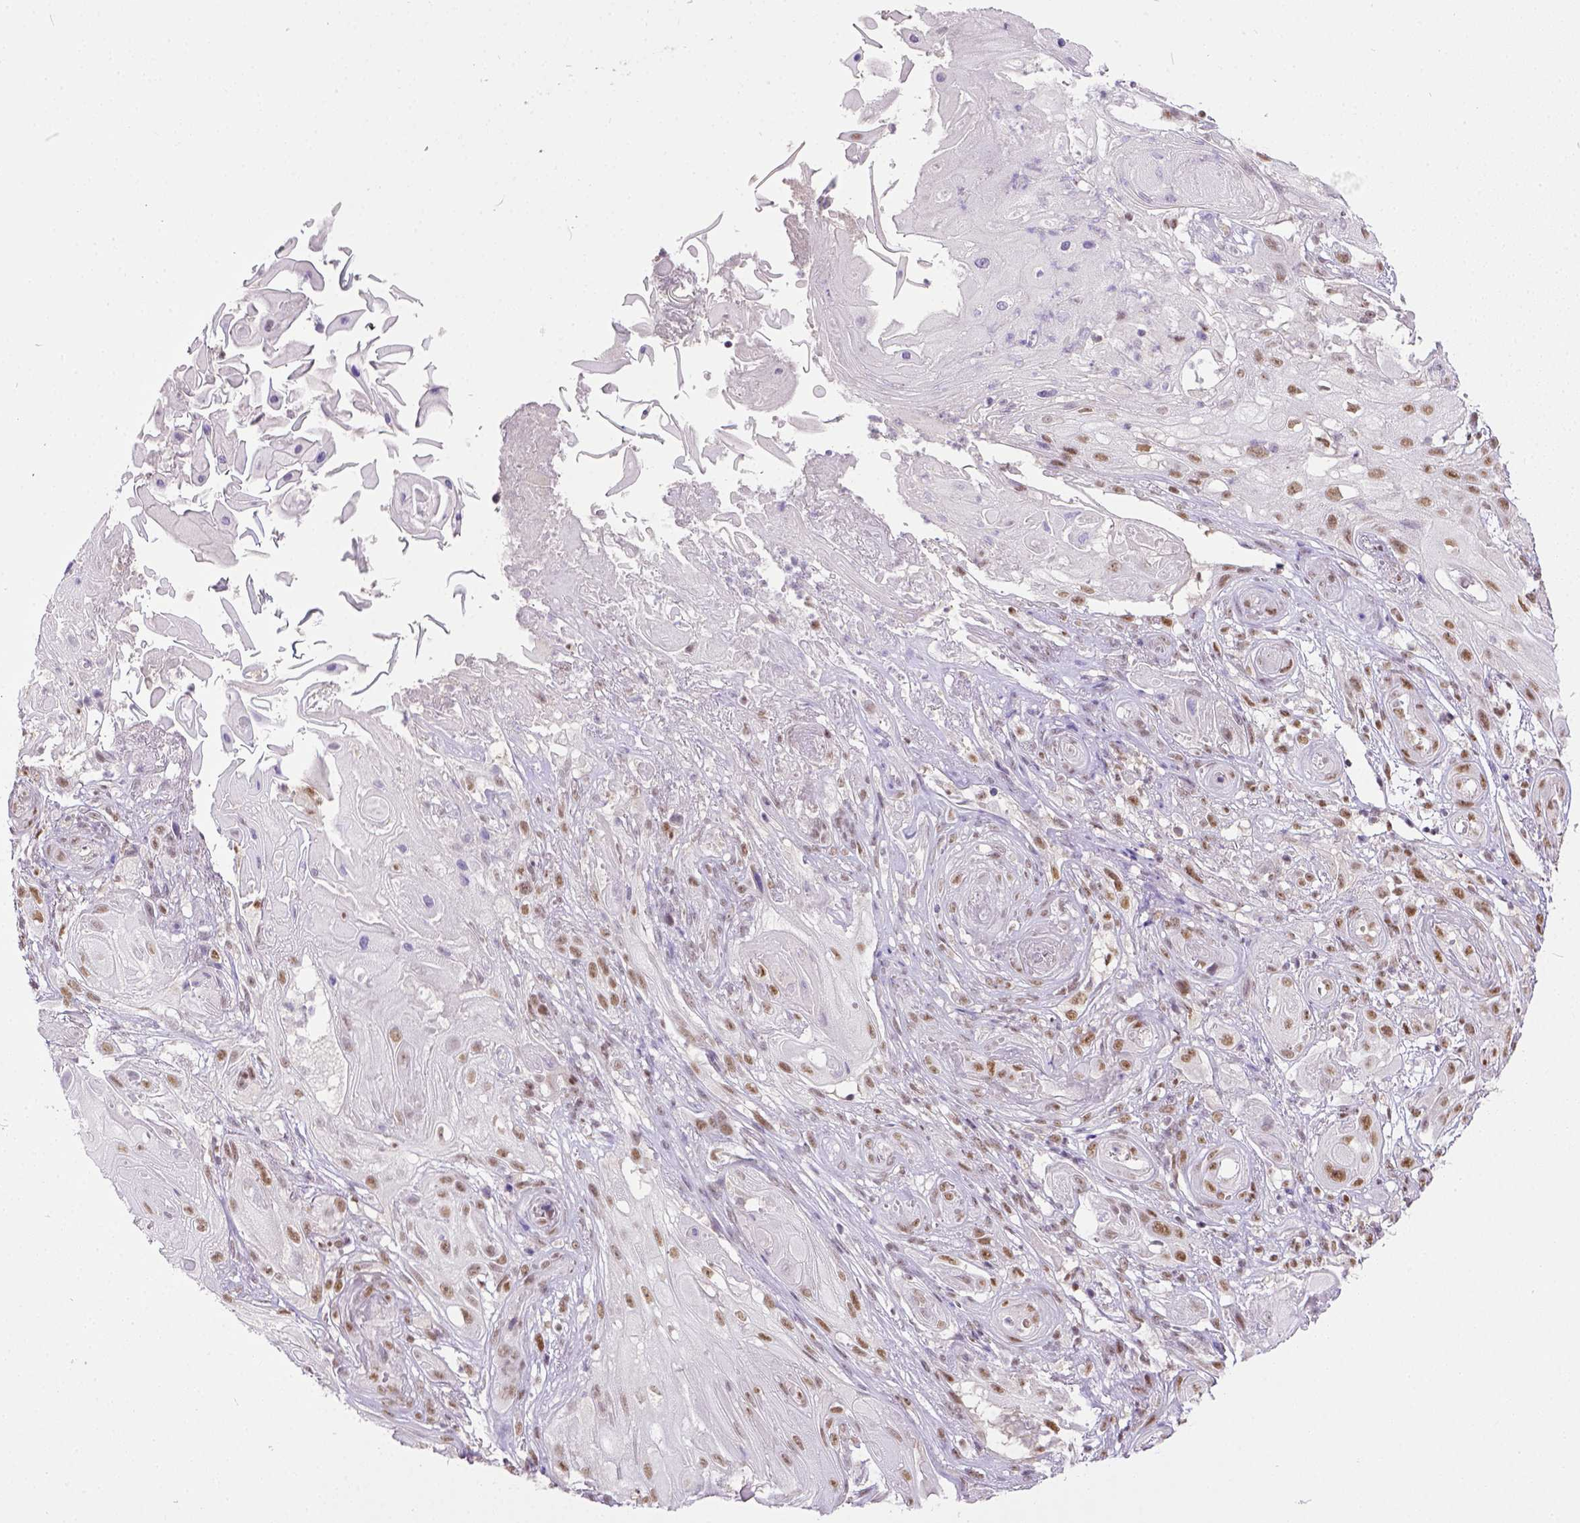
{"staining": {"intensity": "moderate", "quantity": ">75%", "location": "nuclear"}, "tissue": "skin cancer", "cell_type": "Tumor cells", "image_type": "cancer", "snomed": [{"axis": "morphology", "description": "Squamous cell carcinoma, NOS"}, {"axis": "topography", "description": "Skin"}], "caption": "Protein expression analysis of skin cancer (squamous cell carcinoma) reveals moderate nuclear expression in approximately >75% of tumor cells. (DAB IHC, brown staining for protein, blue staining for nuclei).", "gene": "ERCC1", "patient": {"sex": "male", "age": 62}}